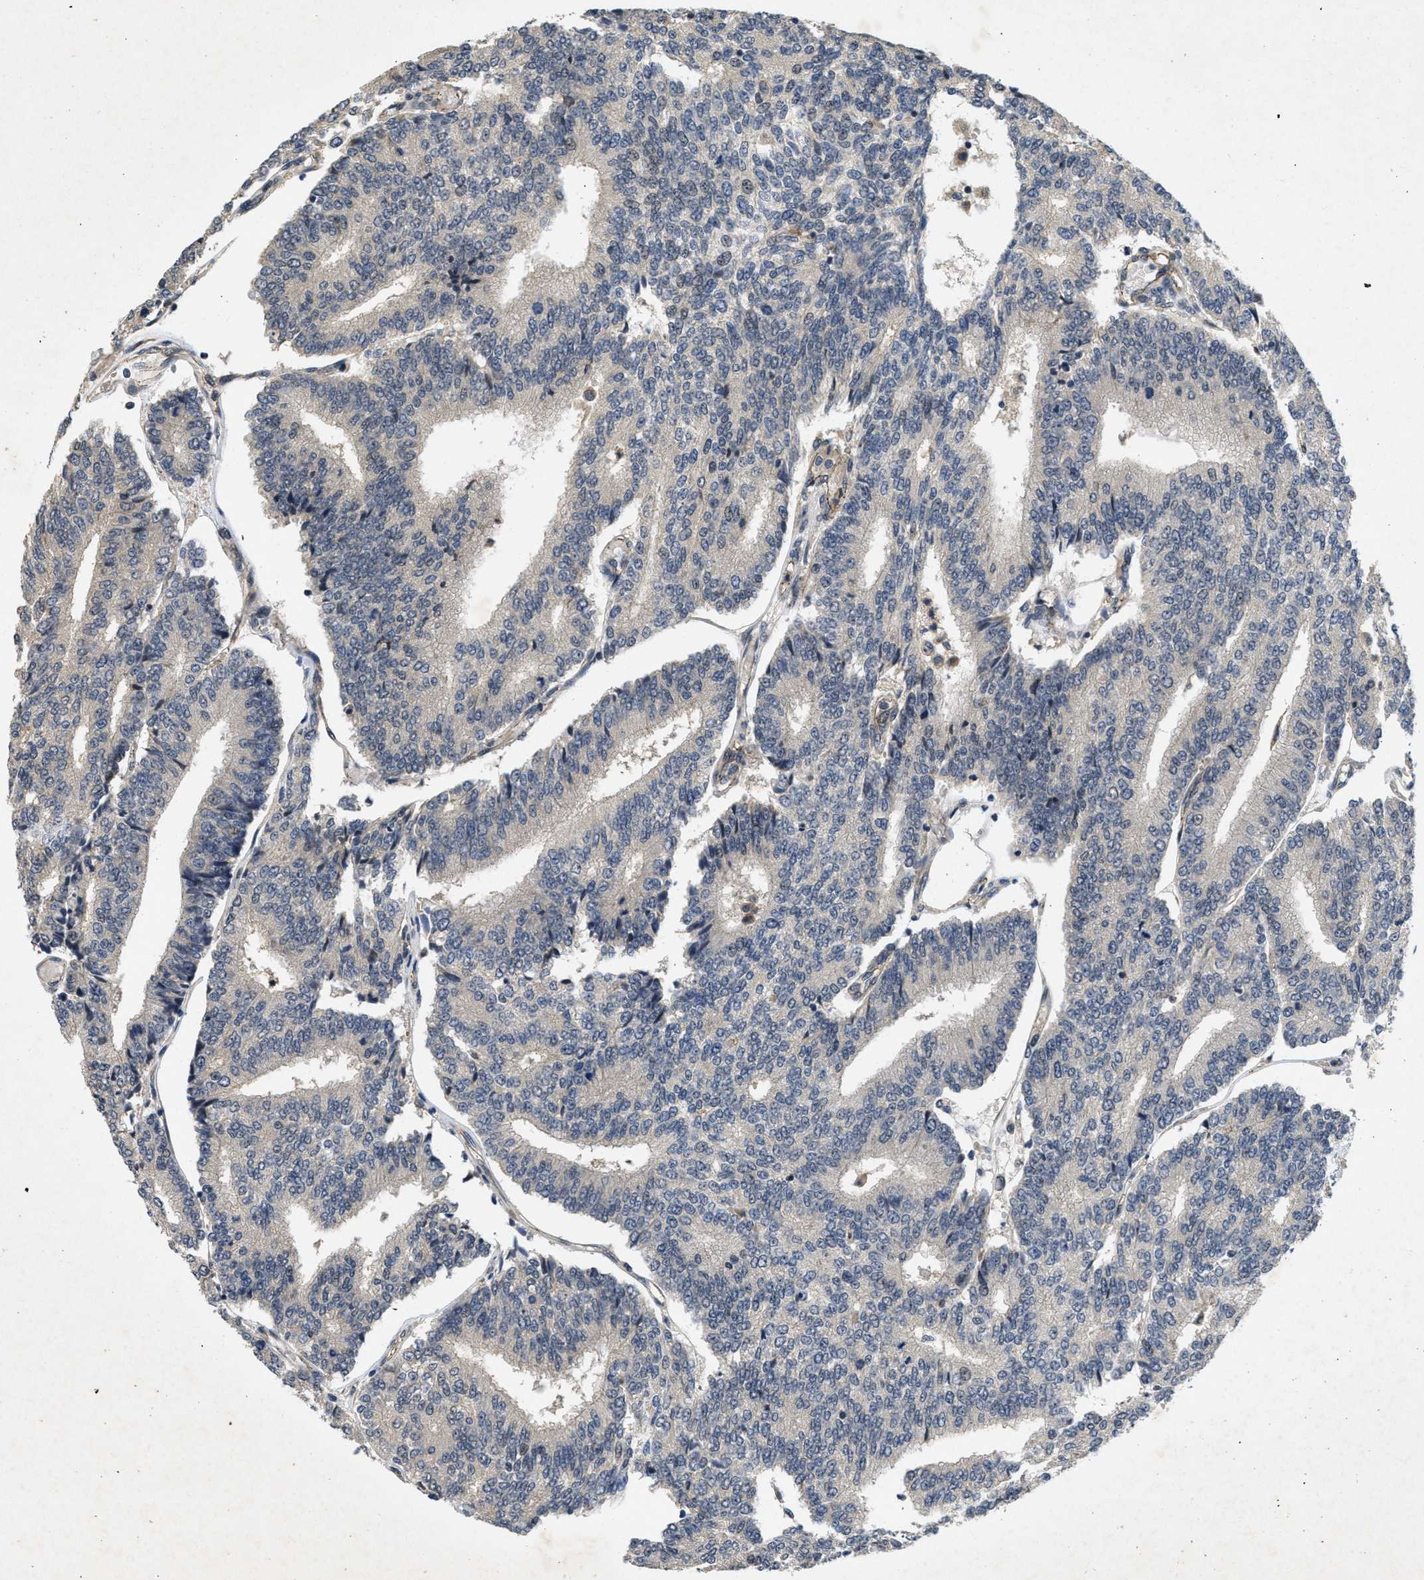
{"staining": {"intensity": "negative", "quantity": "none", "location": "none"}, "tissue": "prostate cancer", "cell_type": "Tumor cells", "image_type": "cancer", "snomed": [{"axis": "morphology", "description": "Normal tissue, NOS"}, {"axis": "morphology", "description": "Adenocarcinoma, High grade"}, {"axis": "topography", "description": "Prostate"}, {"axis": "topography", "description": "Seminal veicle"}], "caption": "The immunohistochemistry (IHC) histopathology image has no significant positivity in tumor cells of prostate cancer (adenocarcinoma (high-grade)) tissue.", "gene": "PAPOLG", "patient": {"sex": "male", "age": 55}}